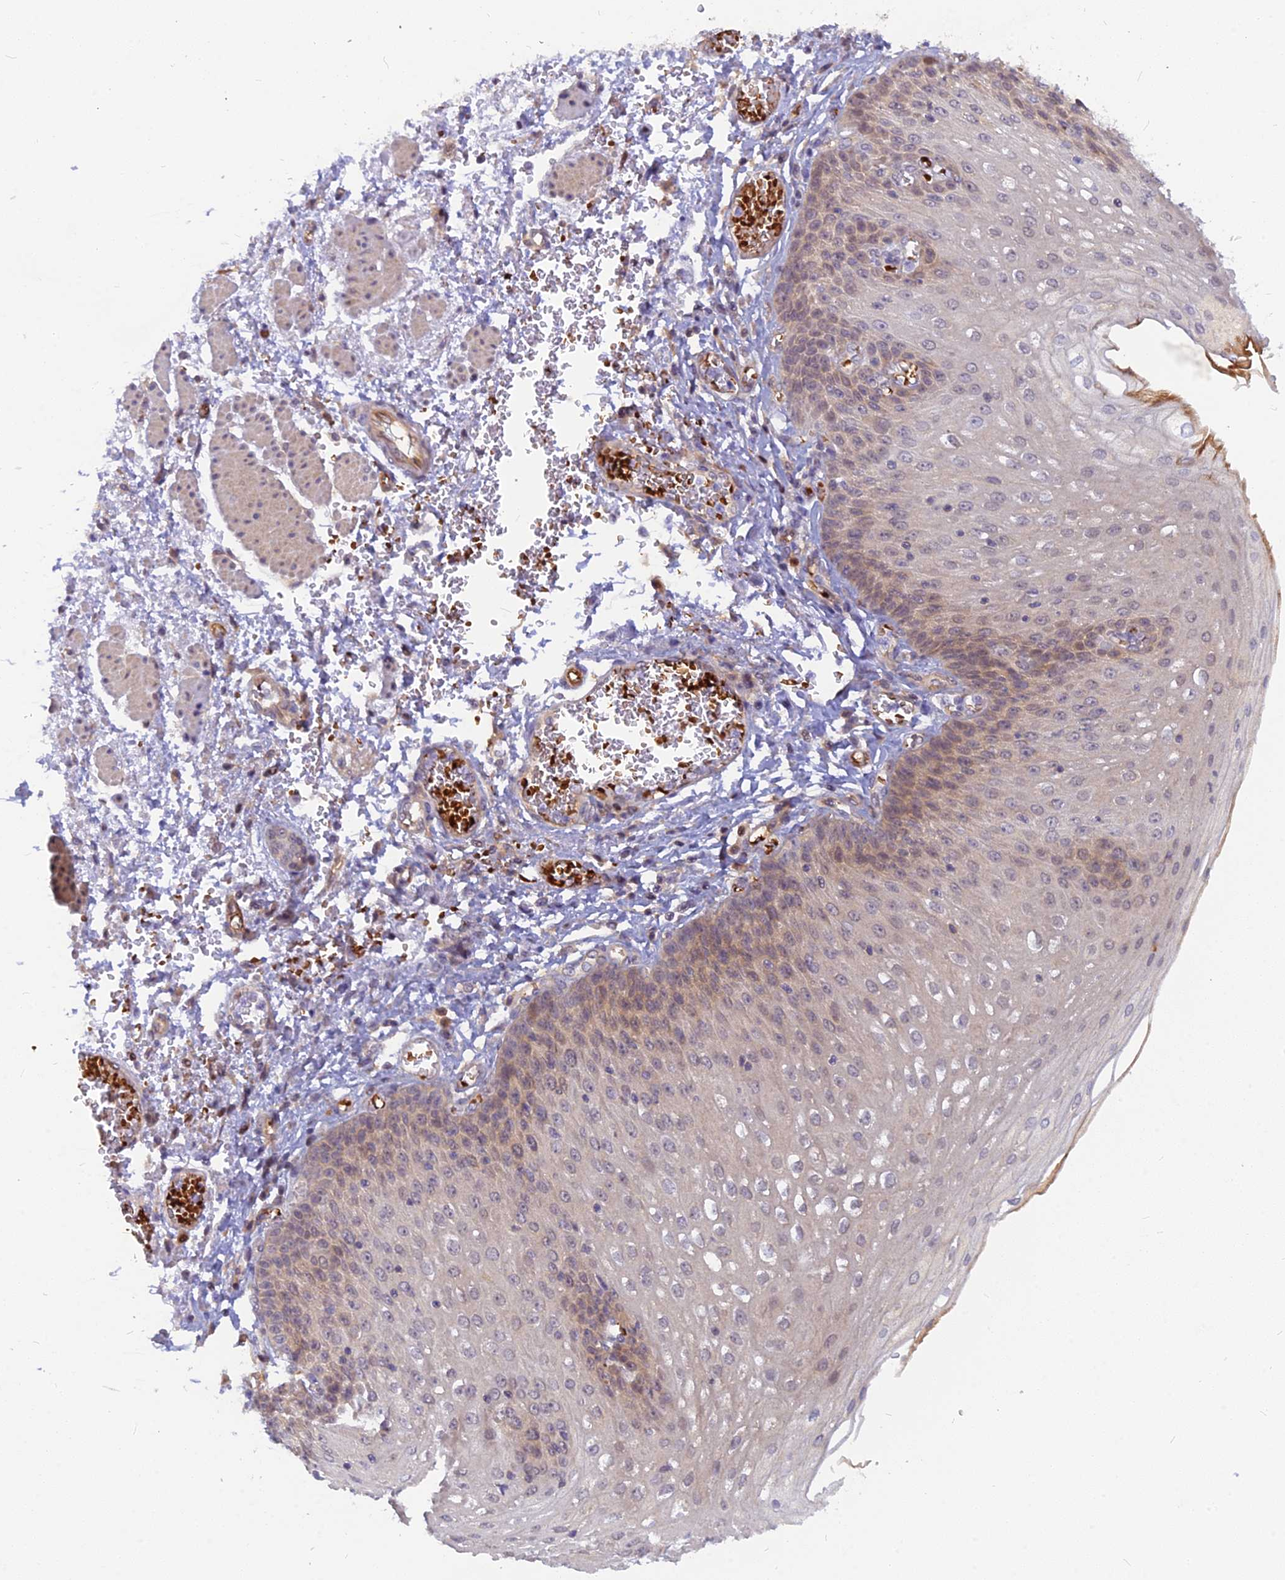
{"staining": {"intensity": "moderate", "quantity": "25%-75%", "location": "cytoplasmic/membranous,nuclear"}, "tissue": "esophagus", "cell_type": "Squamous epithelial cells", "image_type": "normal", "snomed": [{"axis": "morphology", "description": "Normal tissue, NOS"}, {"axis": "topography", "description": "Esophagus"}], "caption": "IHC (DAB (3,3'-diaminobenzidine)) staining of normal esophagus displays moderate cytoplasmic/membranous,nuclear protein staining in approximately 25%-75% of squamous epithelial cells.", "gene": "ARL2BP", "patient": {"sex": "male", "age": 81}}